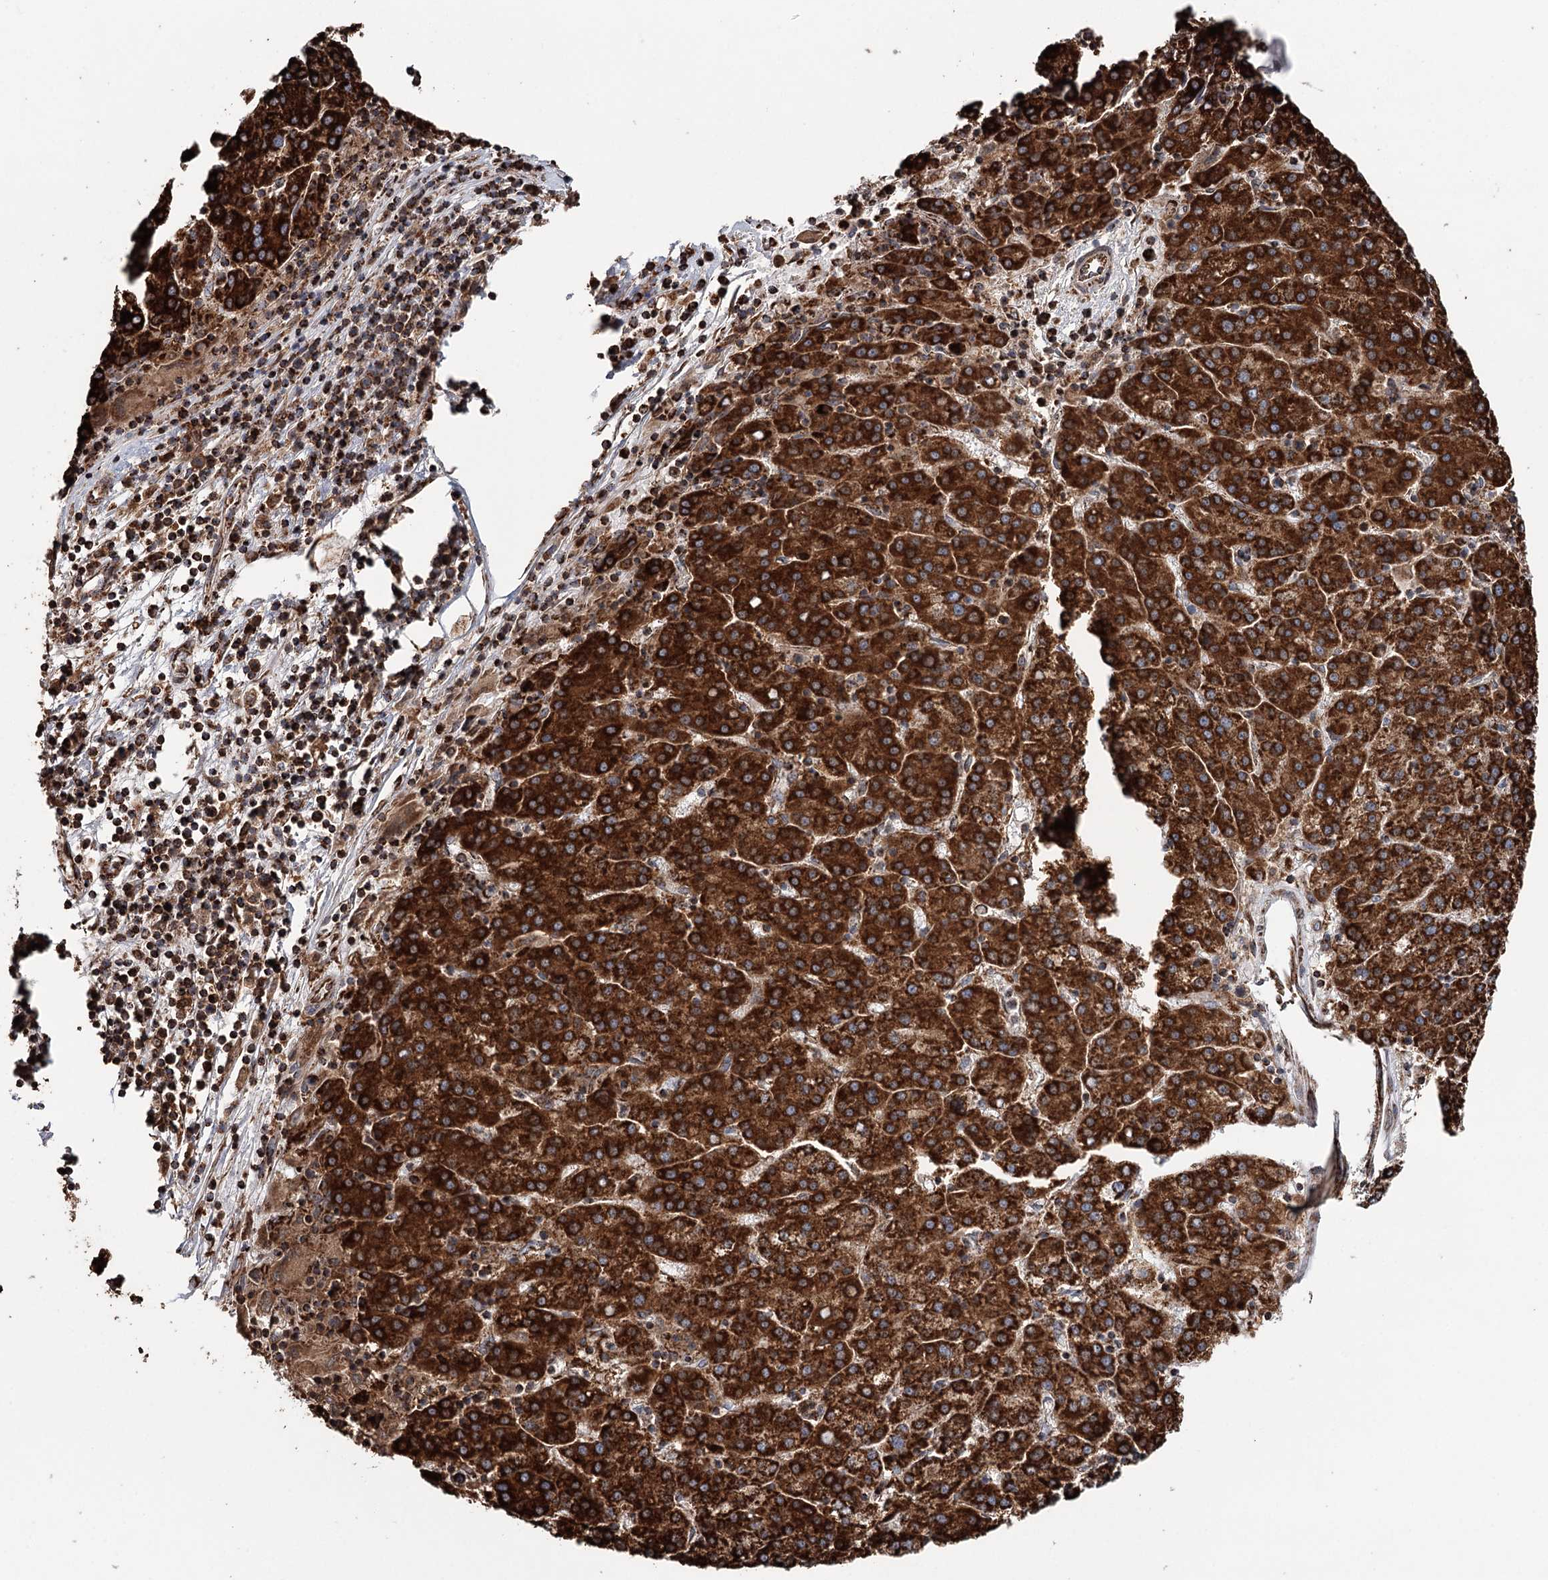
{"staining": {"intensity": "strong", "quantity": ">75%", "location": "cytoplasmic/membranous"}, "tissue": "liver cancer", "cell_type": "Tumor cells", "image_type": "cancer", "snomed": [{"axis": "morphology", "description": "Carcinoma, Hepatocellular, NOS"}, {"axis": "topography", "description": "Liver"}], "caption": "A histopathology image of human liver cancer stained for a protein exhibits strong cytoplasmic/membranous brown staining in tumor cells.", "gene": "APH1A", "patient": {"sex": "female", "age": 58}}